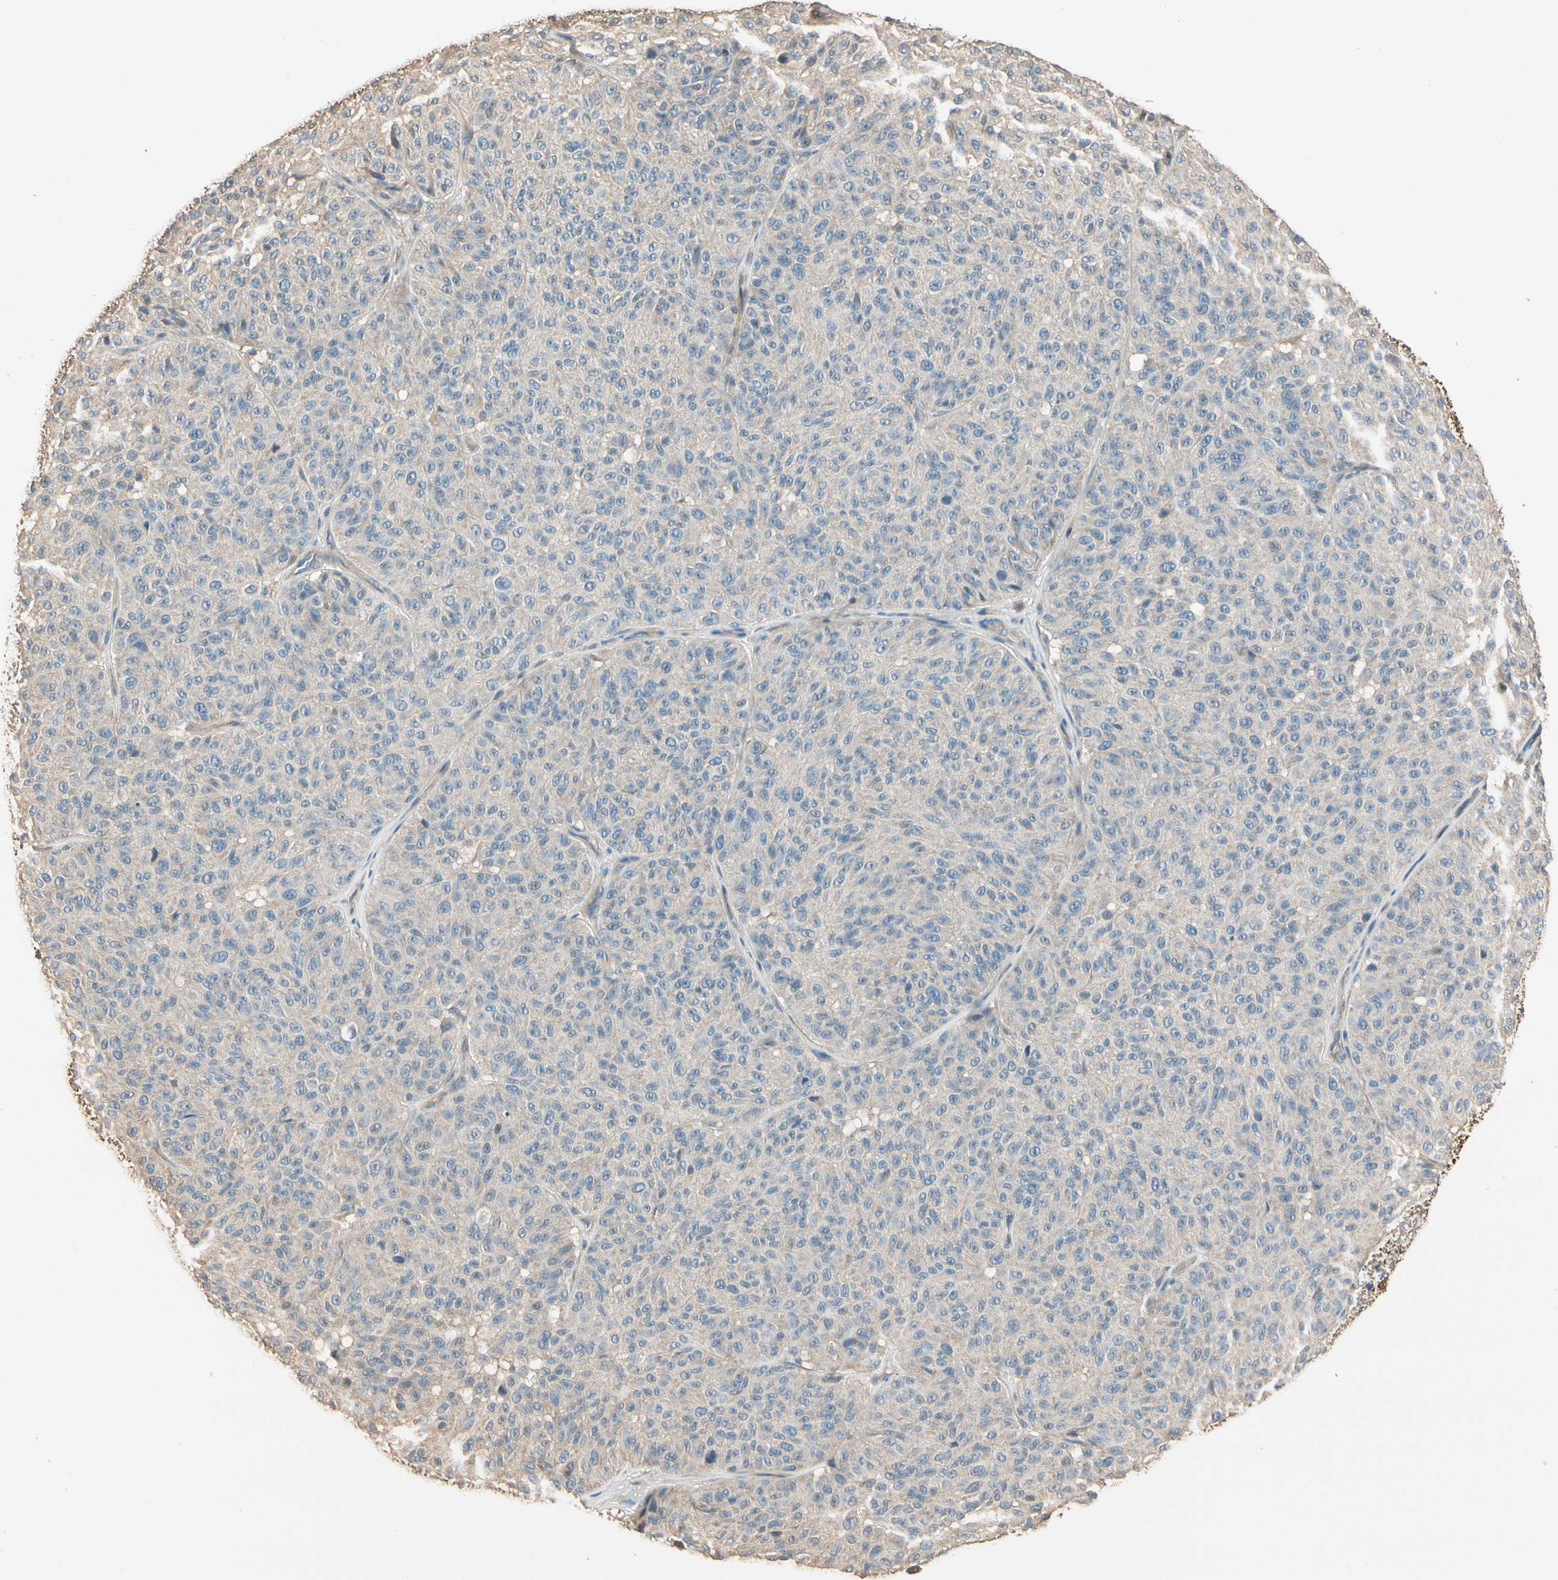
{"staining": {"intensity": "weak", "quantity": "25%-75%", "location": "cytoplasmic/membranous"}, "tissue": "melanoma", "cell_type": "Tumor cells", "image_type": "cancer", "snomed": [{"axis": "morphology", "description": "Malignant melanoma, NOS"}, {"axis": "topography", "description": "Skin"}], "caption": "Protein expression analysis of malignant melanoma demonstrates weak cytoplasmic/membranous staining in approximately 25%-75% of tumor cells.", "gene": "CDH6", "patient": {"sex": "female", "age": 46}}